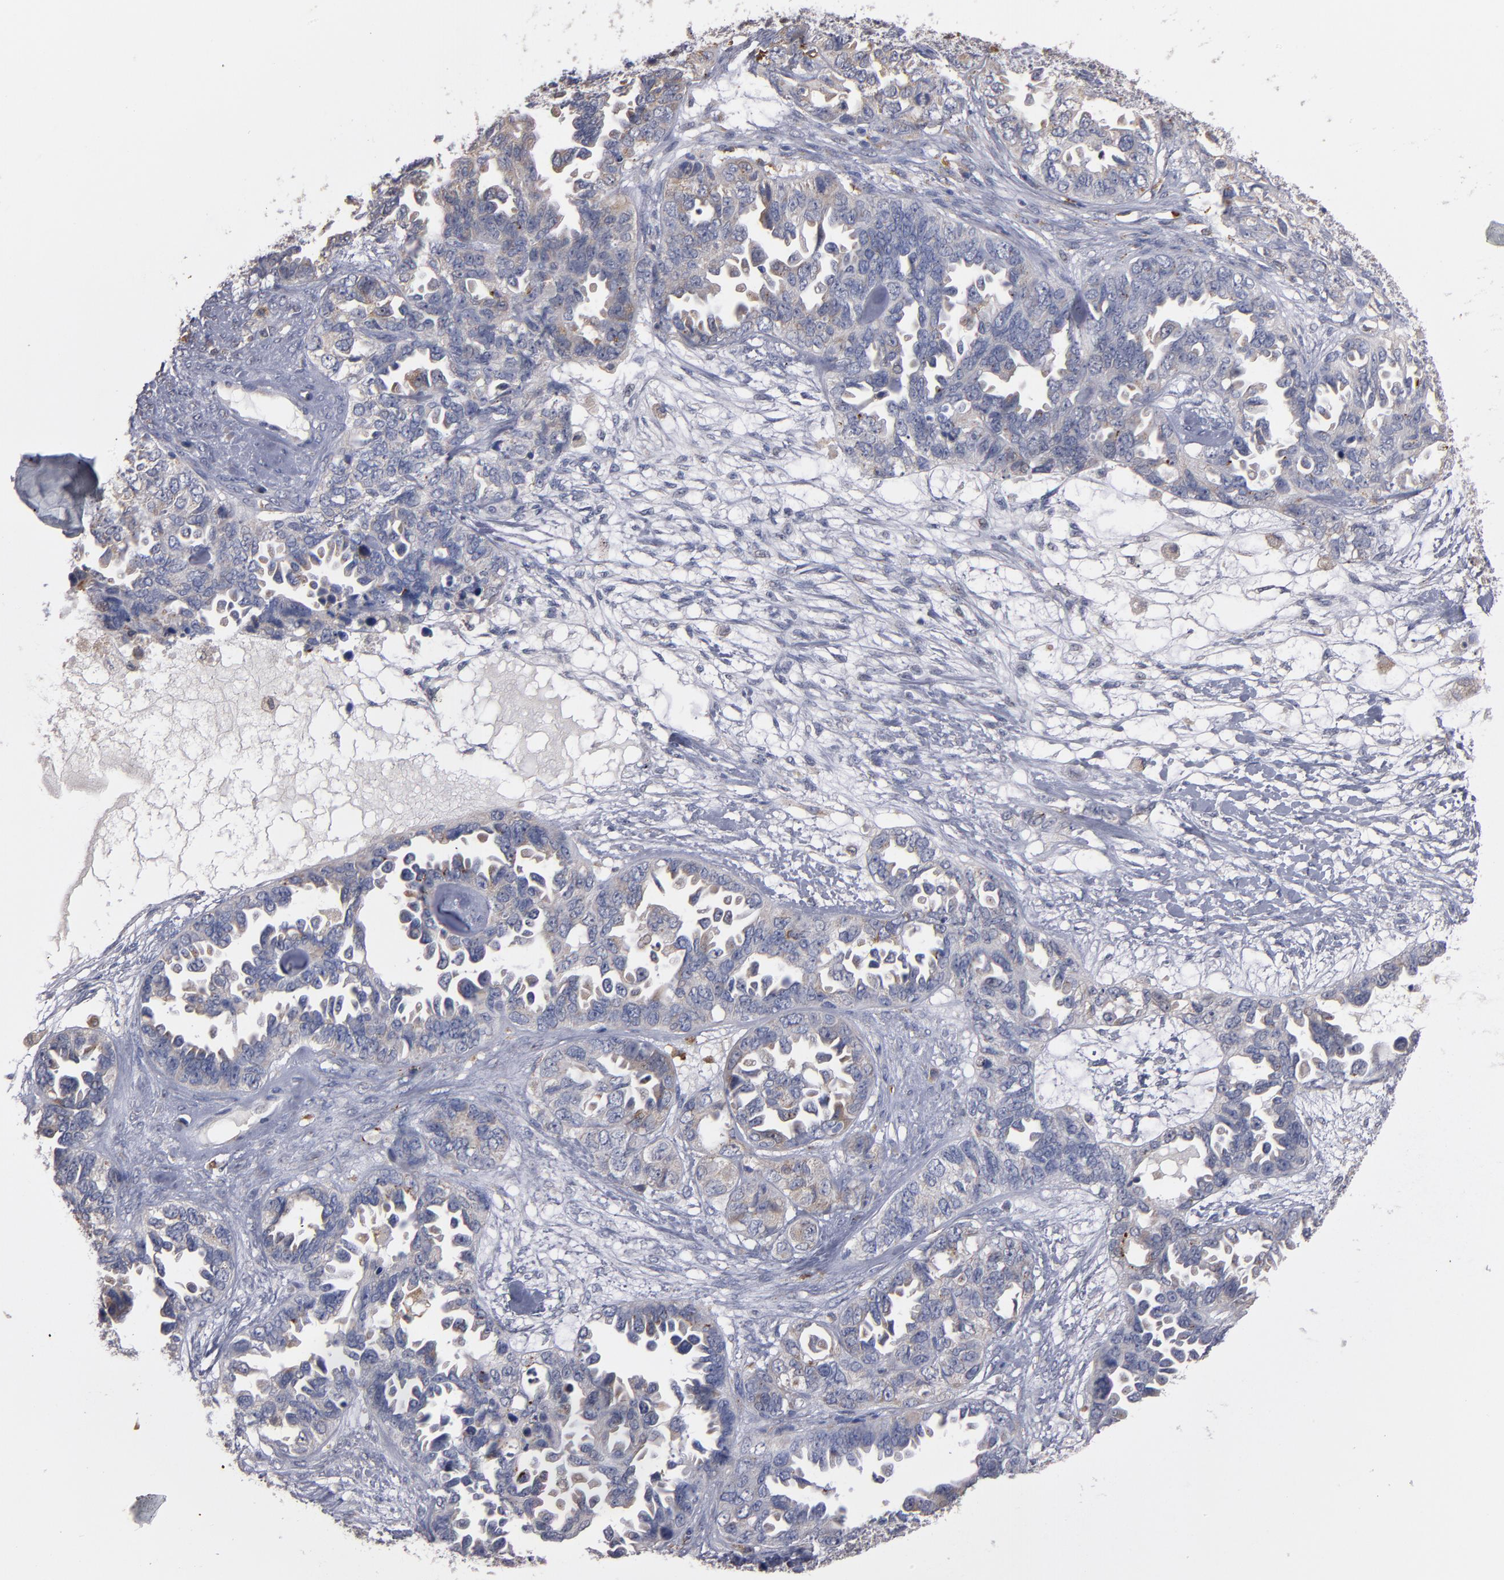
{"staining": {"intensity": "weak", "quantity": "<25%", "location": "cytoplasmic/membranous"}, "tissue": "ovarian cancer", "cell_type": "Tumor cells", "image_type": "cancer", "snomed": [{"axis": "morphology", "description": "Cystadenocarcinoma, serous, NOS"}, {"axis": "topography", "description": "Ovary"}], "caption": "This is an immunohistochemistry image of human ovarian cancer. There is no staining in tumor cells.", "gene": "SELP", "patient": {"sex": "female", "age": 82}}